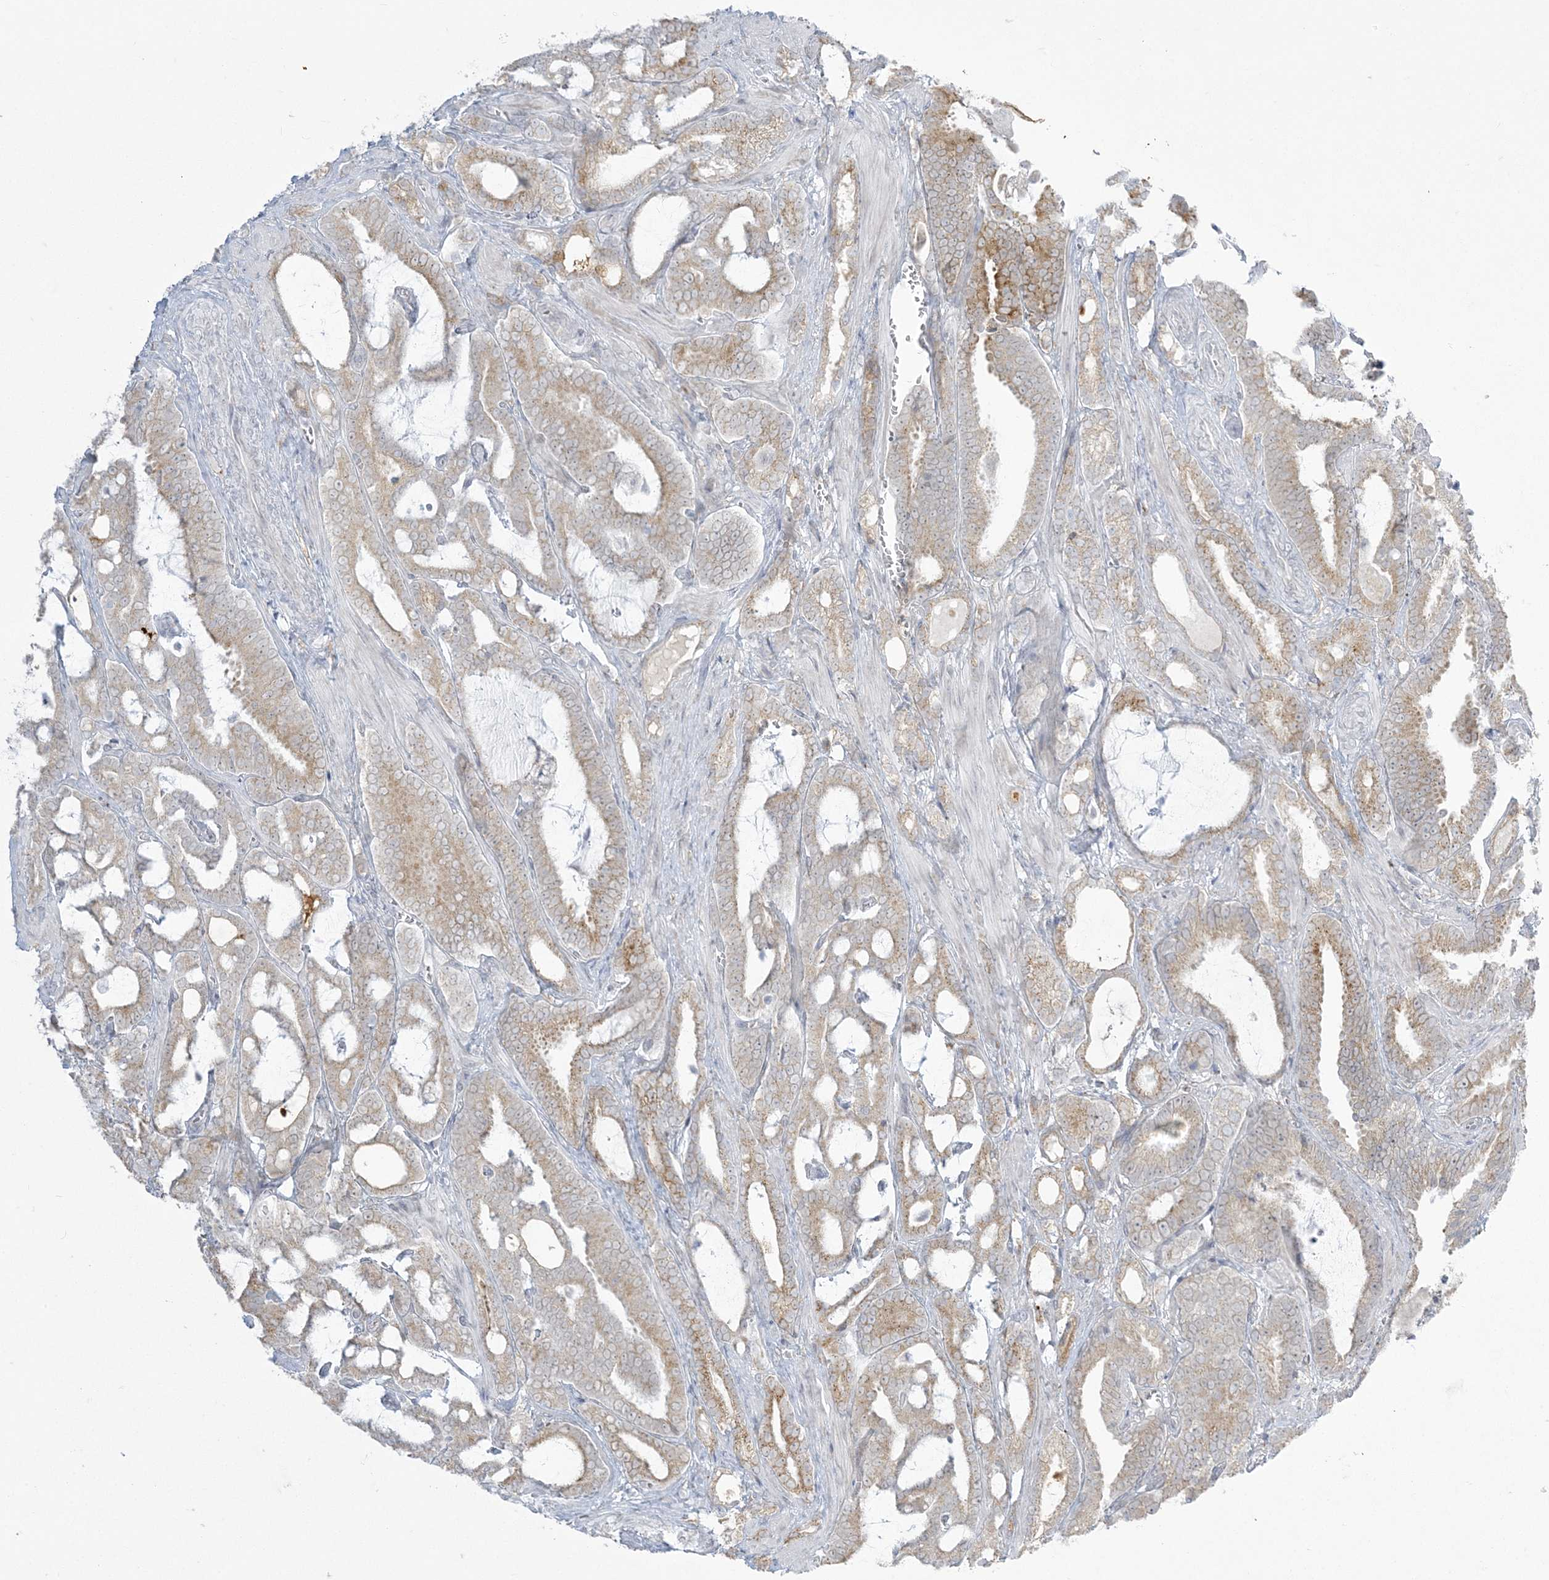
{"staining": {"intensity": "weak", "quantity": ">75%", "location": "cytoplasmic/membranous"}, "tissue": "prostate cancer", "cell_type": "Tumor cells", "image_type": "cancer", "snomed": [{"axis": "morphology", "description": "Adenocarcinoma, High grade"}, {"axis": "topography", "description": "Prostate and seminal vesicle, NOS"}], "caption": "Immunohistochemistry (DAB (3,3'-diaminobenzidine)) staining of human prostate cancer (adenocarcinoma (high-grade)) displays weak cytoplasmic/membranous protein staining in about >75% of tumor cells.", "gene": "ZC3H6", "patient": {"sex": "male", "age": 67}}